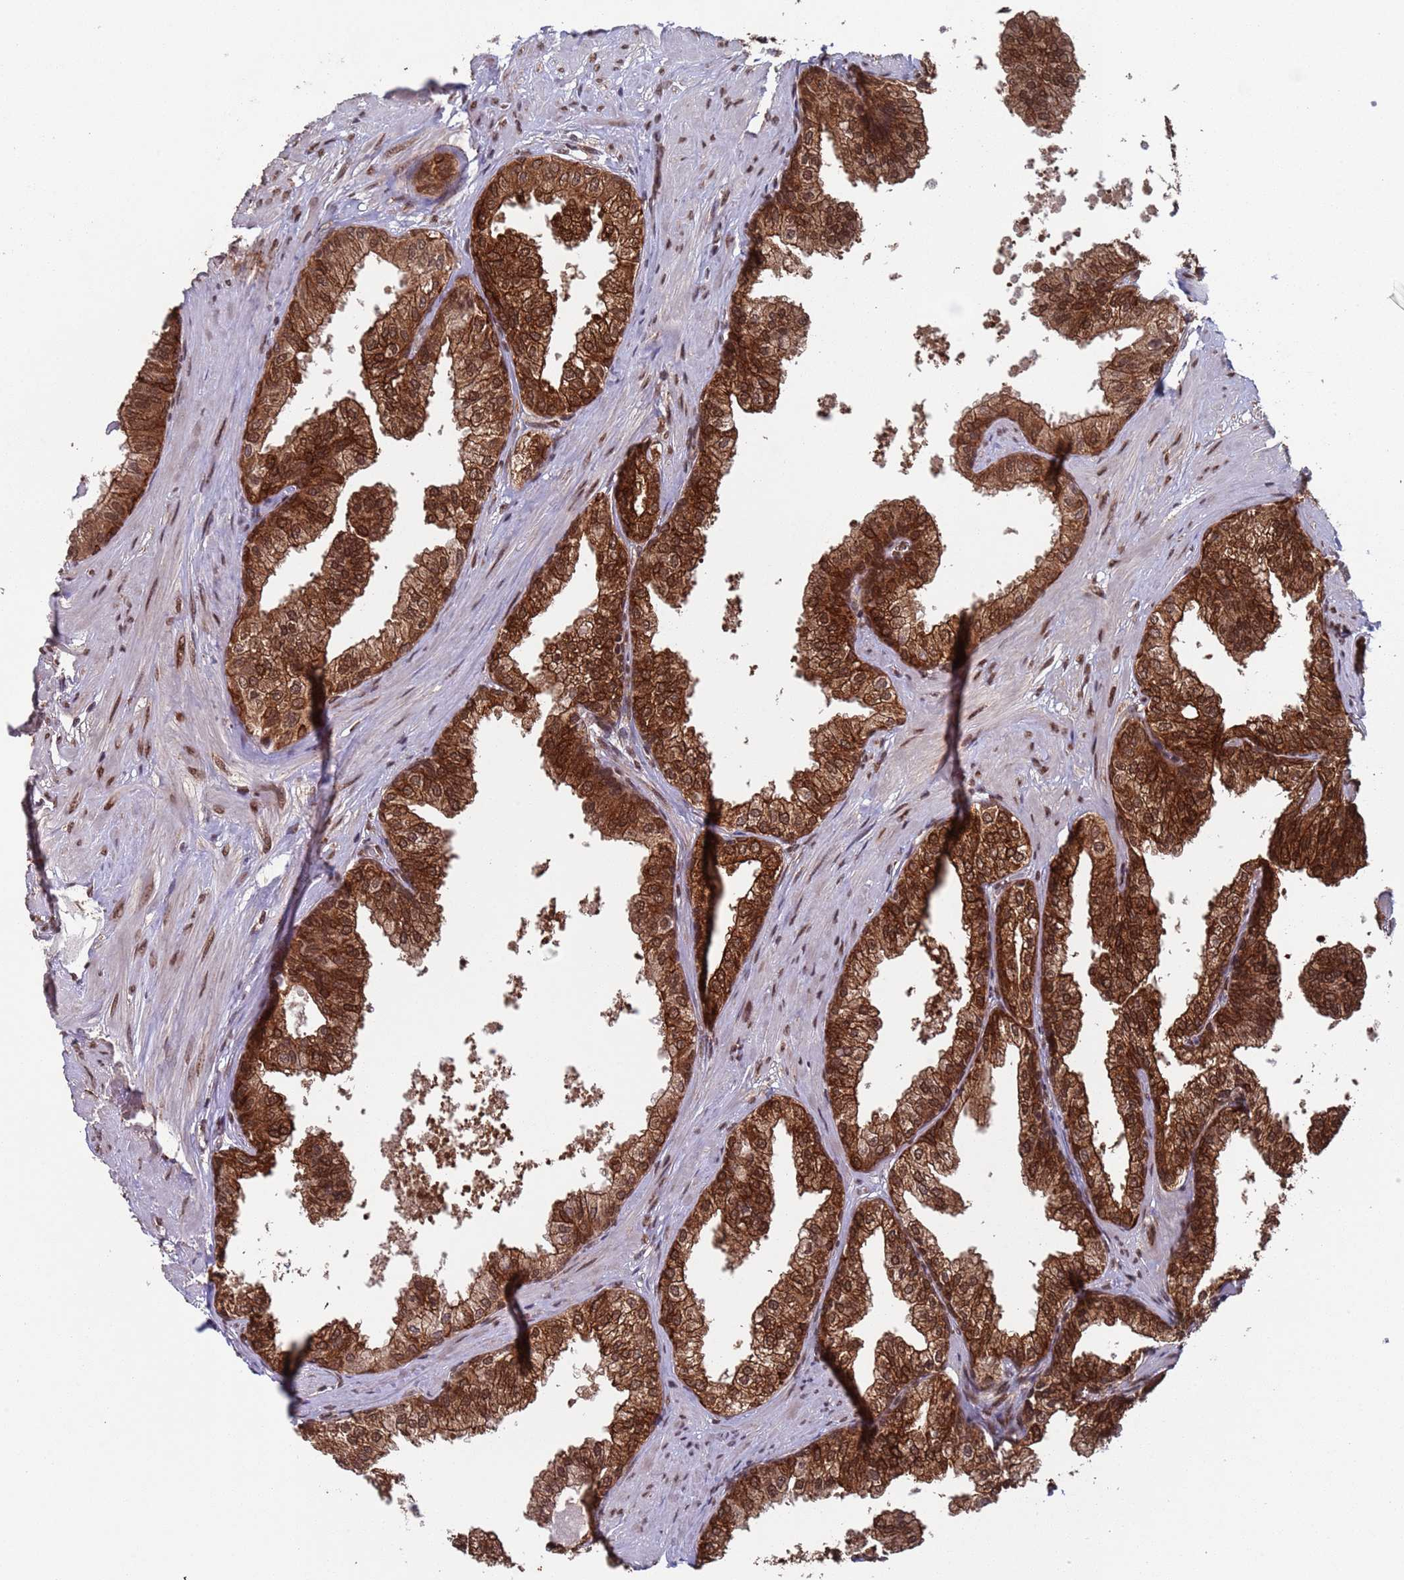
{"staining": {"intensity": "strong", "quantity": ">75%", "location": "cytoplasmic/membranous,nuclear"}, "tissue": "prostate", "cell_type": "Glandular cells", "image_type": "normal", "snomed": [{"axis": "morphology", "description": "Normal tissue, NOS"}, {"axis": "topography", "description": "Prostate"}], "caption": "This micrograph displays immunohistochemistry staining of benign prostate, with high strong cytoplasmic/membranous,nuclear expression in approximately >75% of glandular cells.", "gene": "FUBP3", "patient": {"sex": "male", "age": 60}}